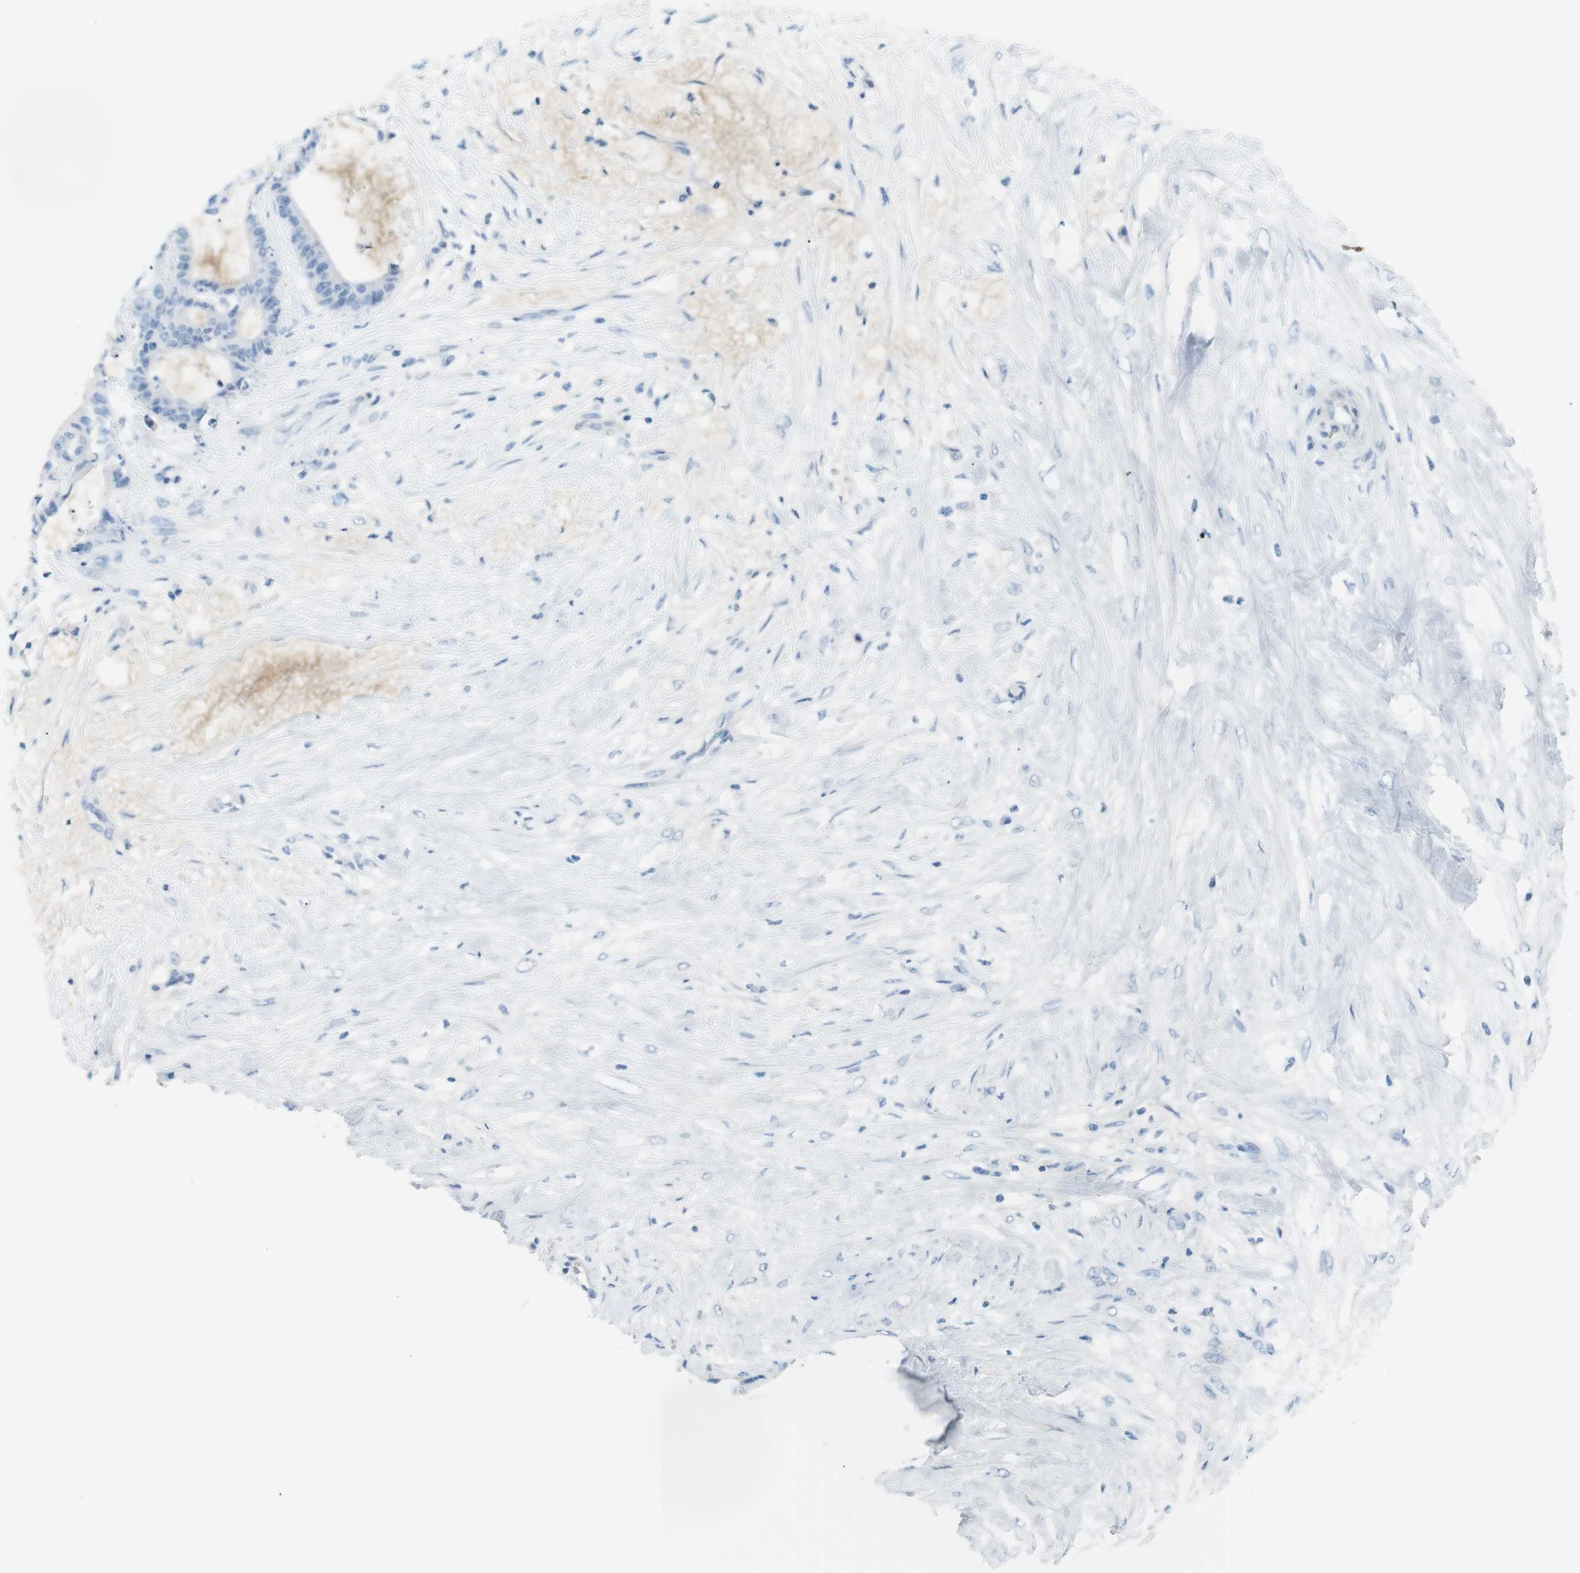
{"staining": {"intensity": "negative", "quantity": "none", "location": "none"}, "tissue": "liver cancer", "cell_type": "Tumor cells", "image_type": "cancer", "snomed": [{"axis": "morphology", "description": "Cholangiocarcinoma"}, {"axis": "topography", "description": "Liver"}], "caption": "Human cholangiocarcinoma (liver) stained for a protein using IHC shows no positivity in tumor cells.", "gene": "AZGP1", "patient": {"sex": "female", "age": 73}}